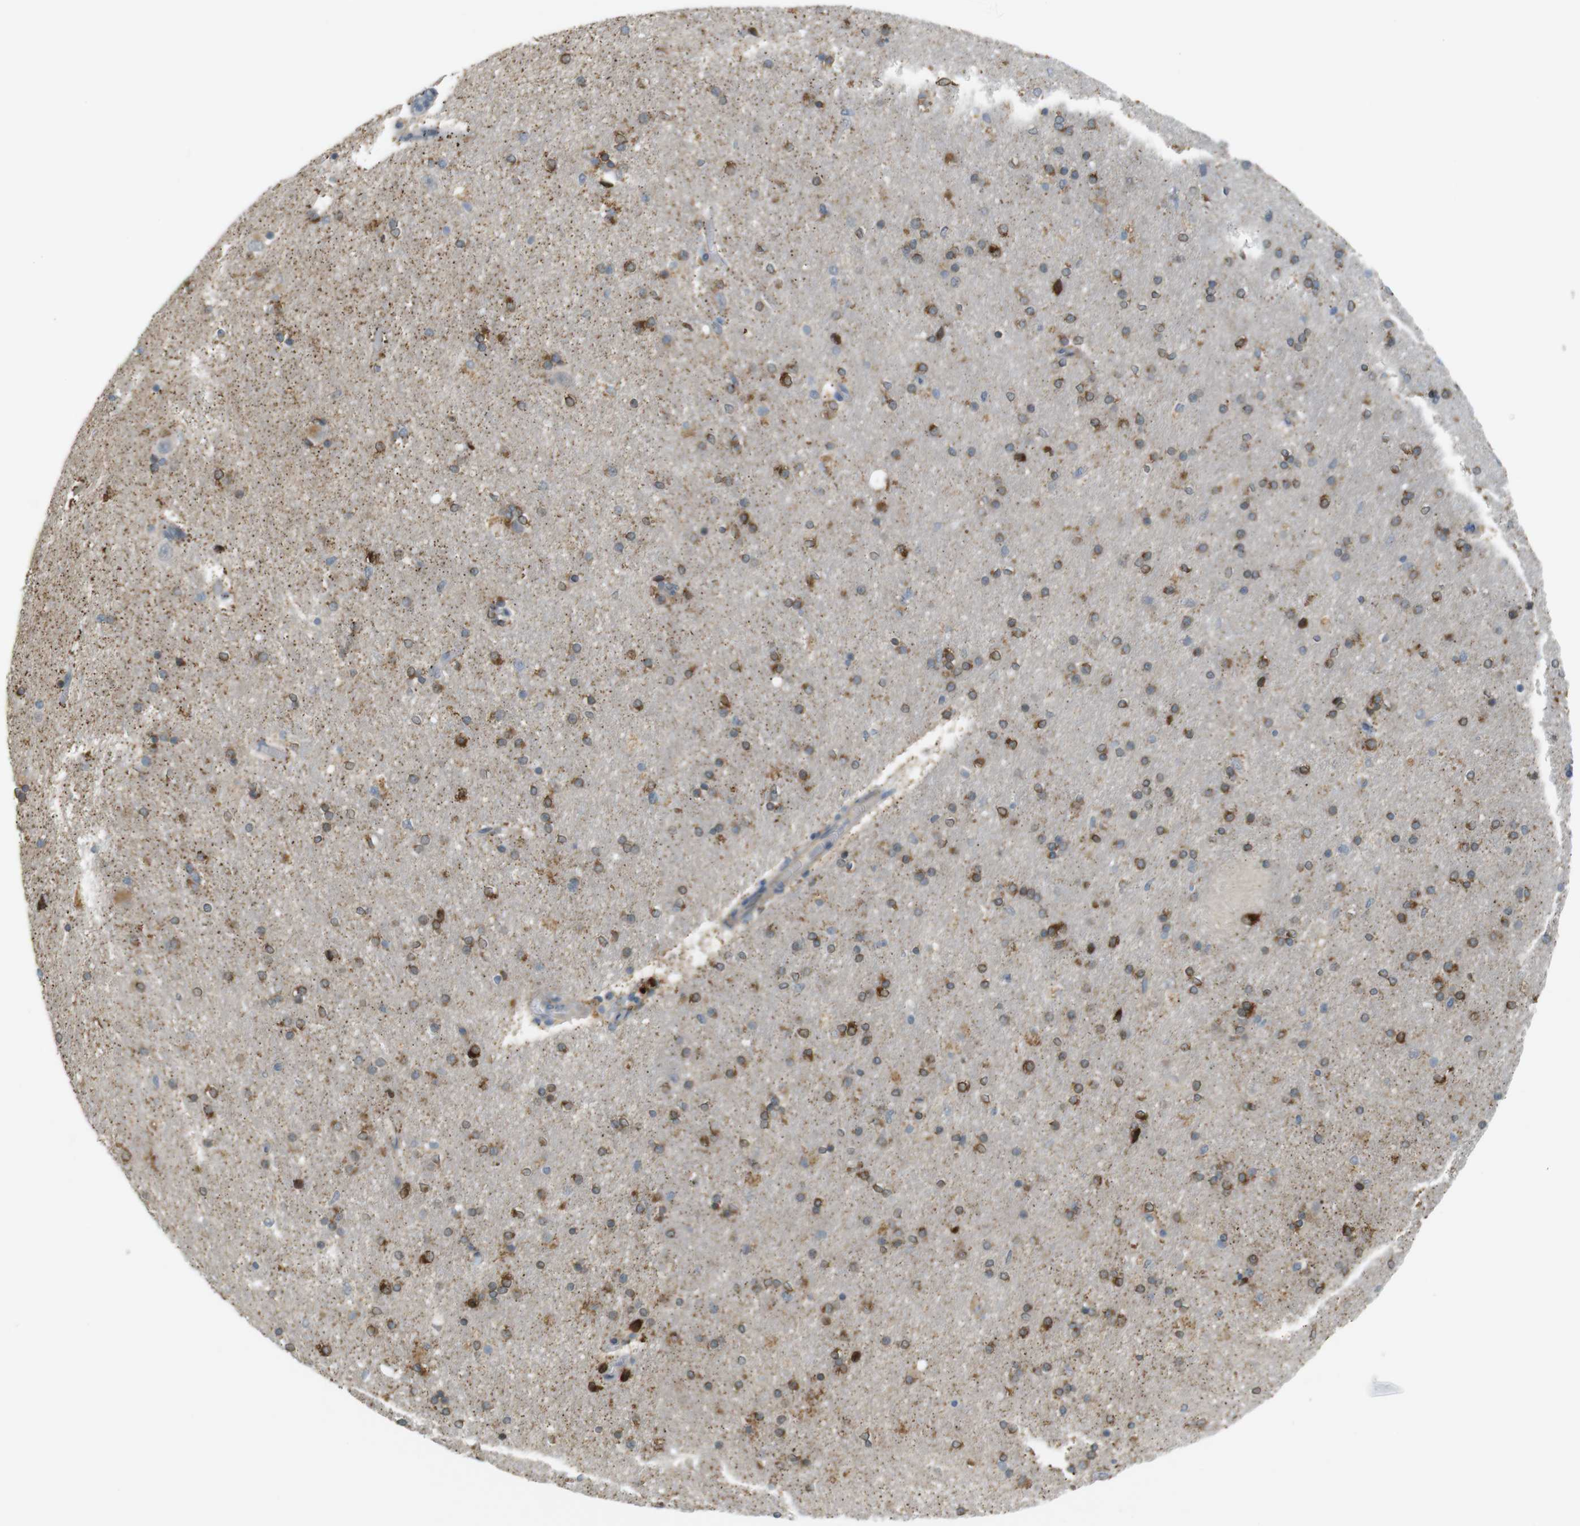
{"staining": {"intensity": "strong", "quantity": ">75%", "location": "cytoplasmic/membranous"}, "tissue": "hippocampus", "cell_type": "Glial cells", "image_type": "normal", "snomed": [{"axis": "morphology", "description": "Normal tissue, NOS"}, {"axis": "topography", "description": "Hippocampus"}], "caption": "Immunohistochemistry image of unremarkable hippocampus: human hippocampus stained using IHC reveals high levels of strong protein expression localized specifically in the cytoplasmic/membranous of glial cells, appearing as a cytoplasmic/membranous brown color.", "gene": "UGT8", "patient": {"sex": "female", "age": 54}}